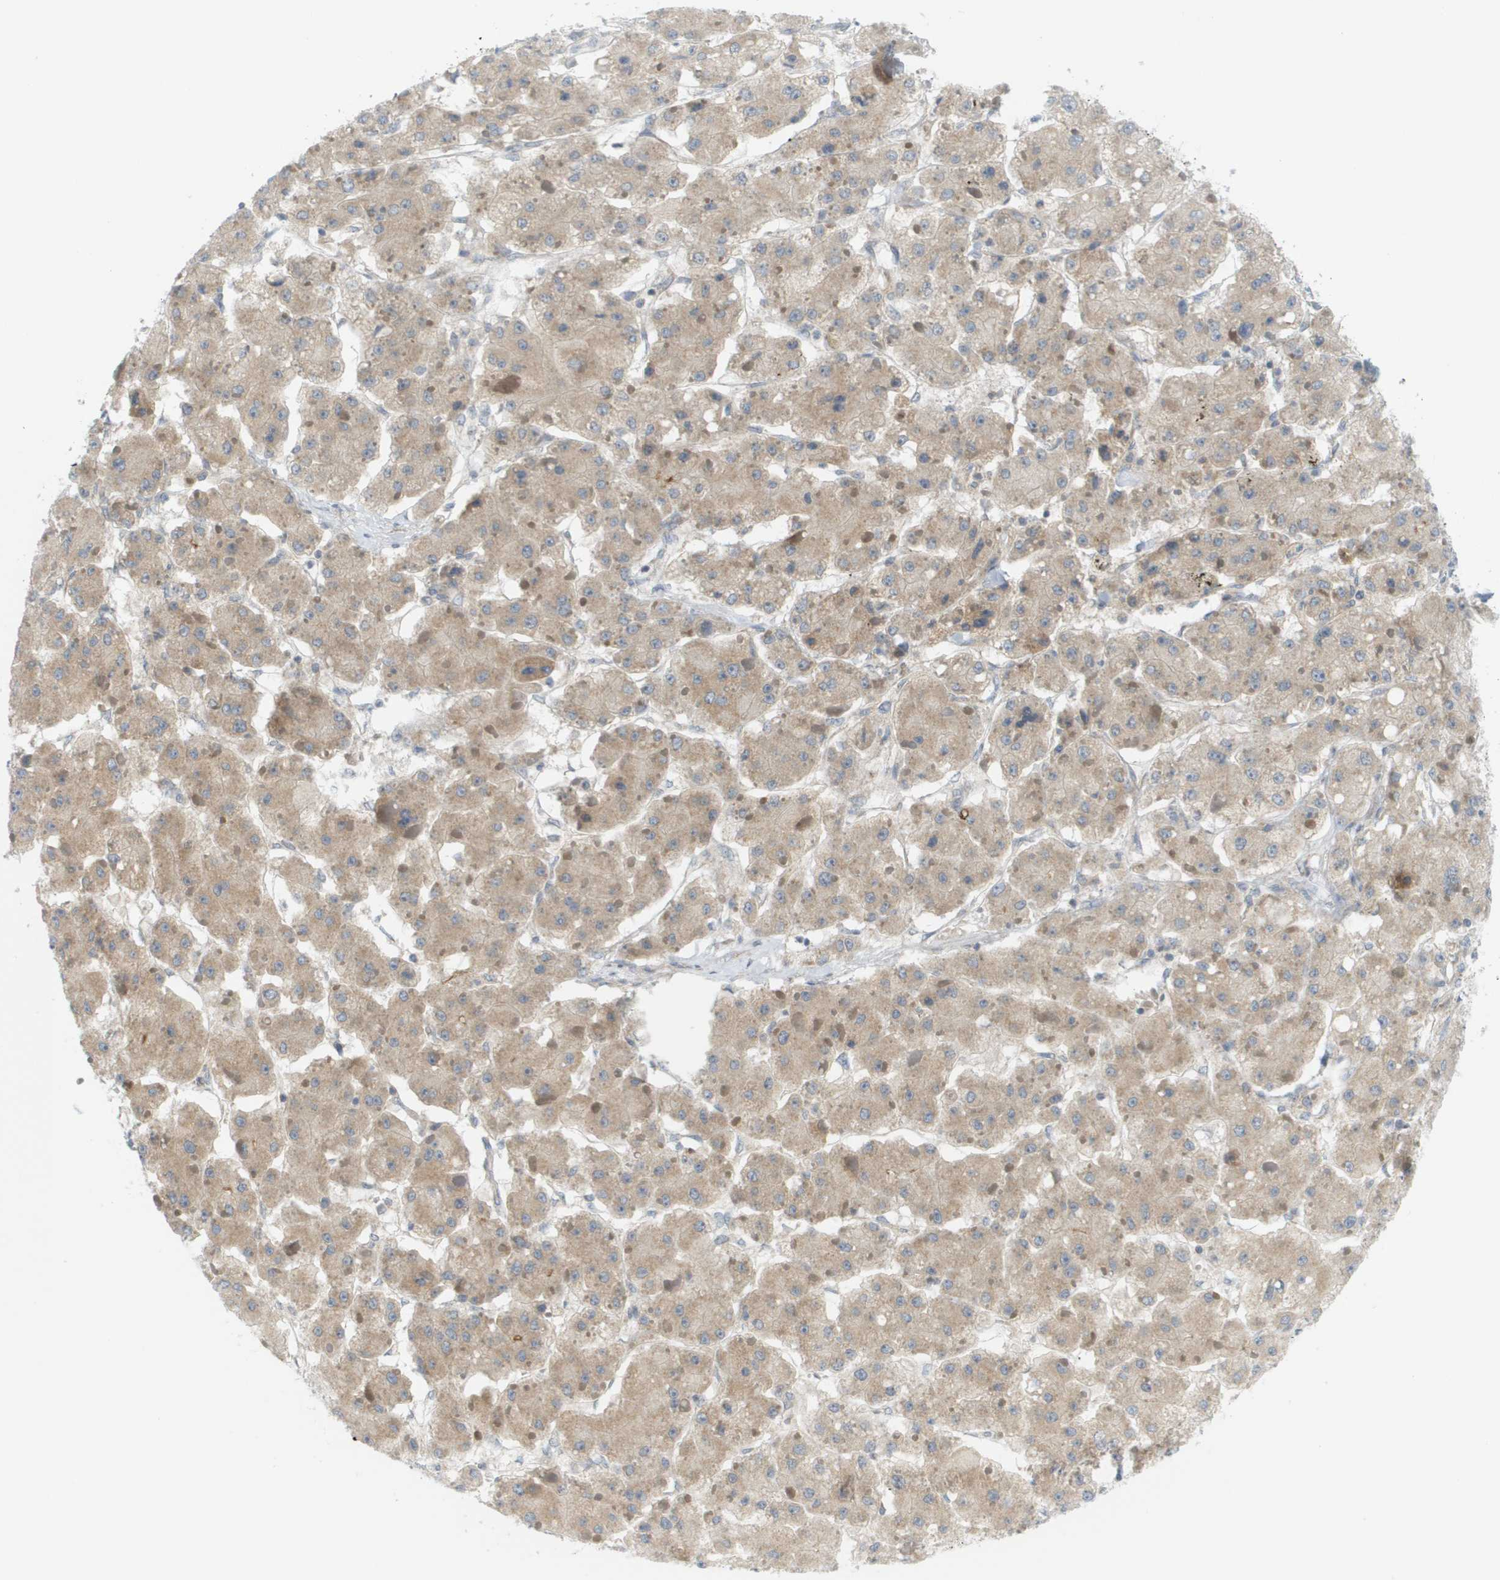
{"staining": {"intensity": "weak", "quantity": ">75%", "location": "cytoplasmic/membranous"}, "tissue": "liver cancer", "cell_type": "Tumor cells", "image_type": "cancer", "snomed": [{"axis": "morphology", "description": "Carcinoma, Hepatocellular, NOS"}, {"axis": "topography", "description": "Liver"}], "caption": "The image reveals a brown stain indicating the presence of a protein in the cytoplasmic/membranous of tumor cells in hepatocellular carcinoma (liver). (DAB (3,3'-diaminobenzidine) IHC, brown staining for protein, blue staining for nuclei).", "gene": "PROC", "patient": {"sex": "female", "age": 73}}